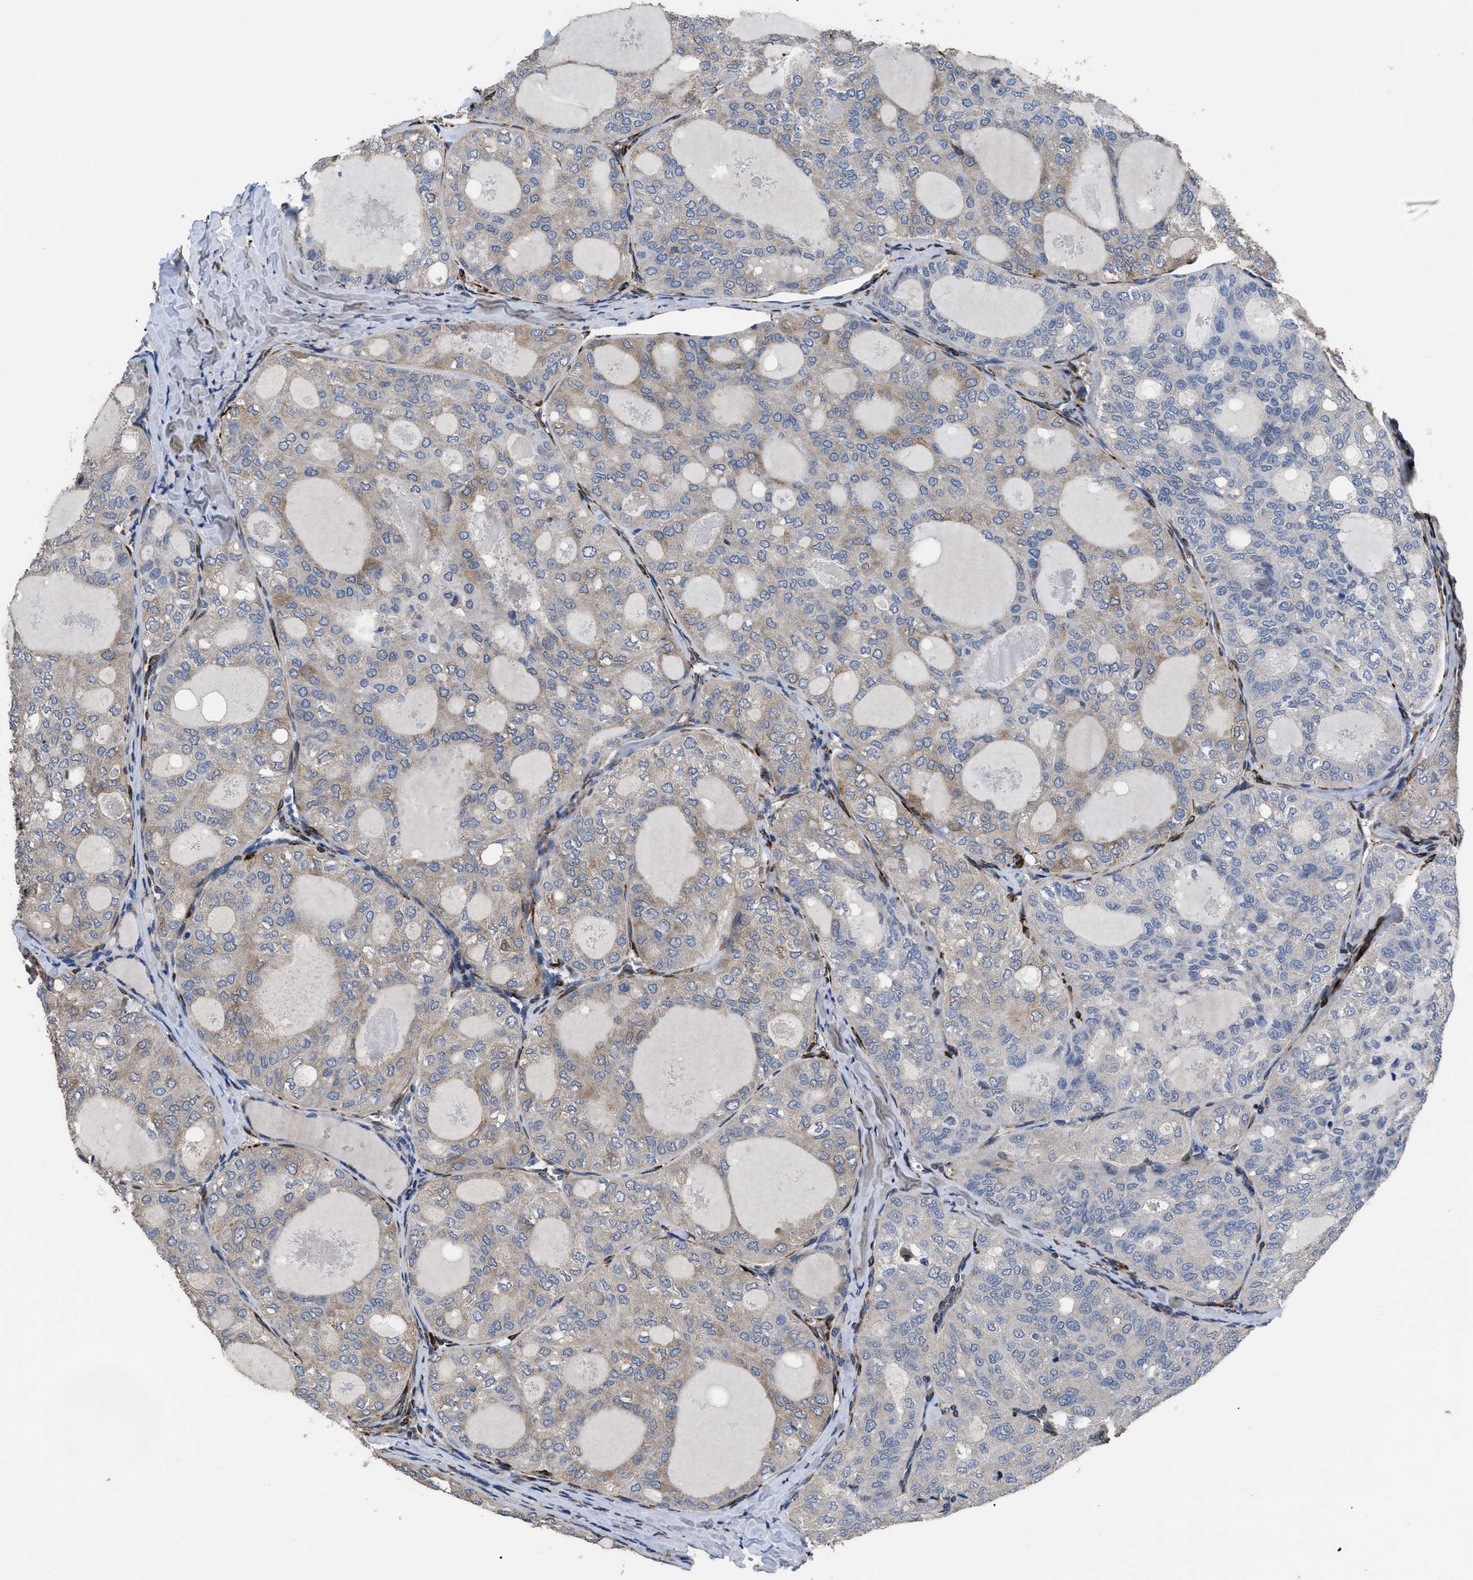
{"staining": {"intensity": "negative", "quantity": "none", "location": "none"}, "tissue": "thyroid cancer", "cell_type": "Tumor cells", "image_type": "cancer", "snomed": [{"axis": "morphology", "description": "Follicular adenoma carcinoma, NOS"}, {"axis": "topography", "description": "Thyroid gland"}], "caption": "There is no significant expression in tumor cells of follicular adenoma carcinoma (thyroid). (Immunohistochemistry, brightfield microscopy, high magnification).", "gene": "SQLE", "patient": {"sex": "male", "age": 75}}